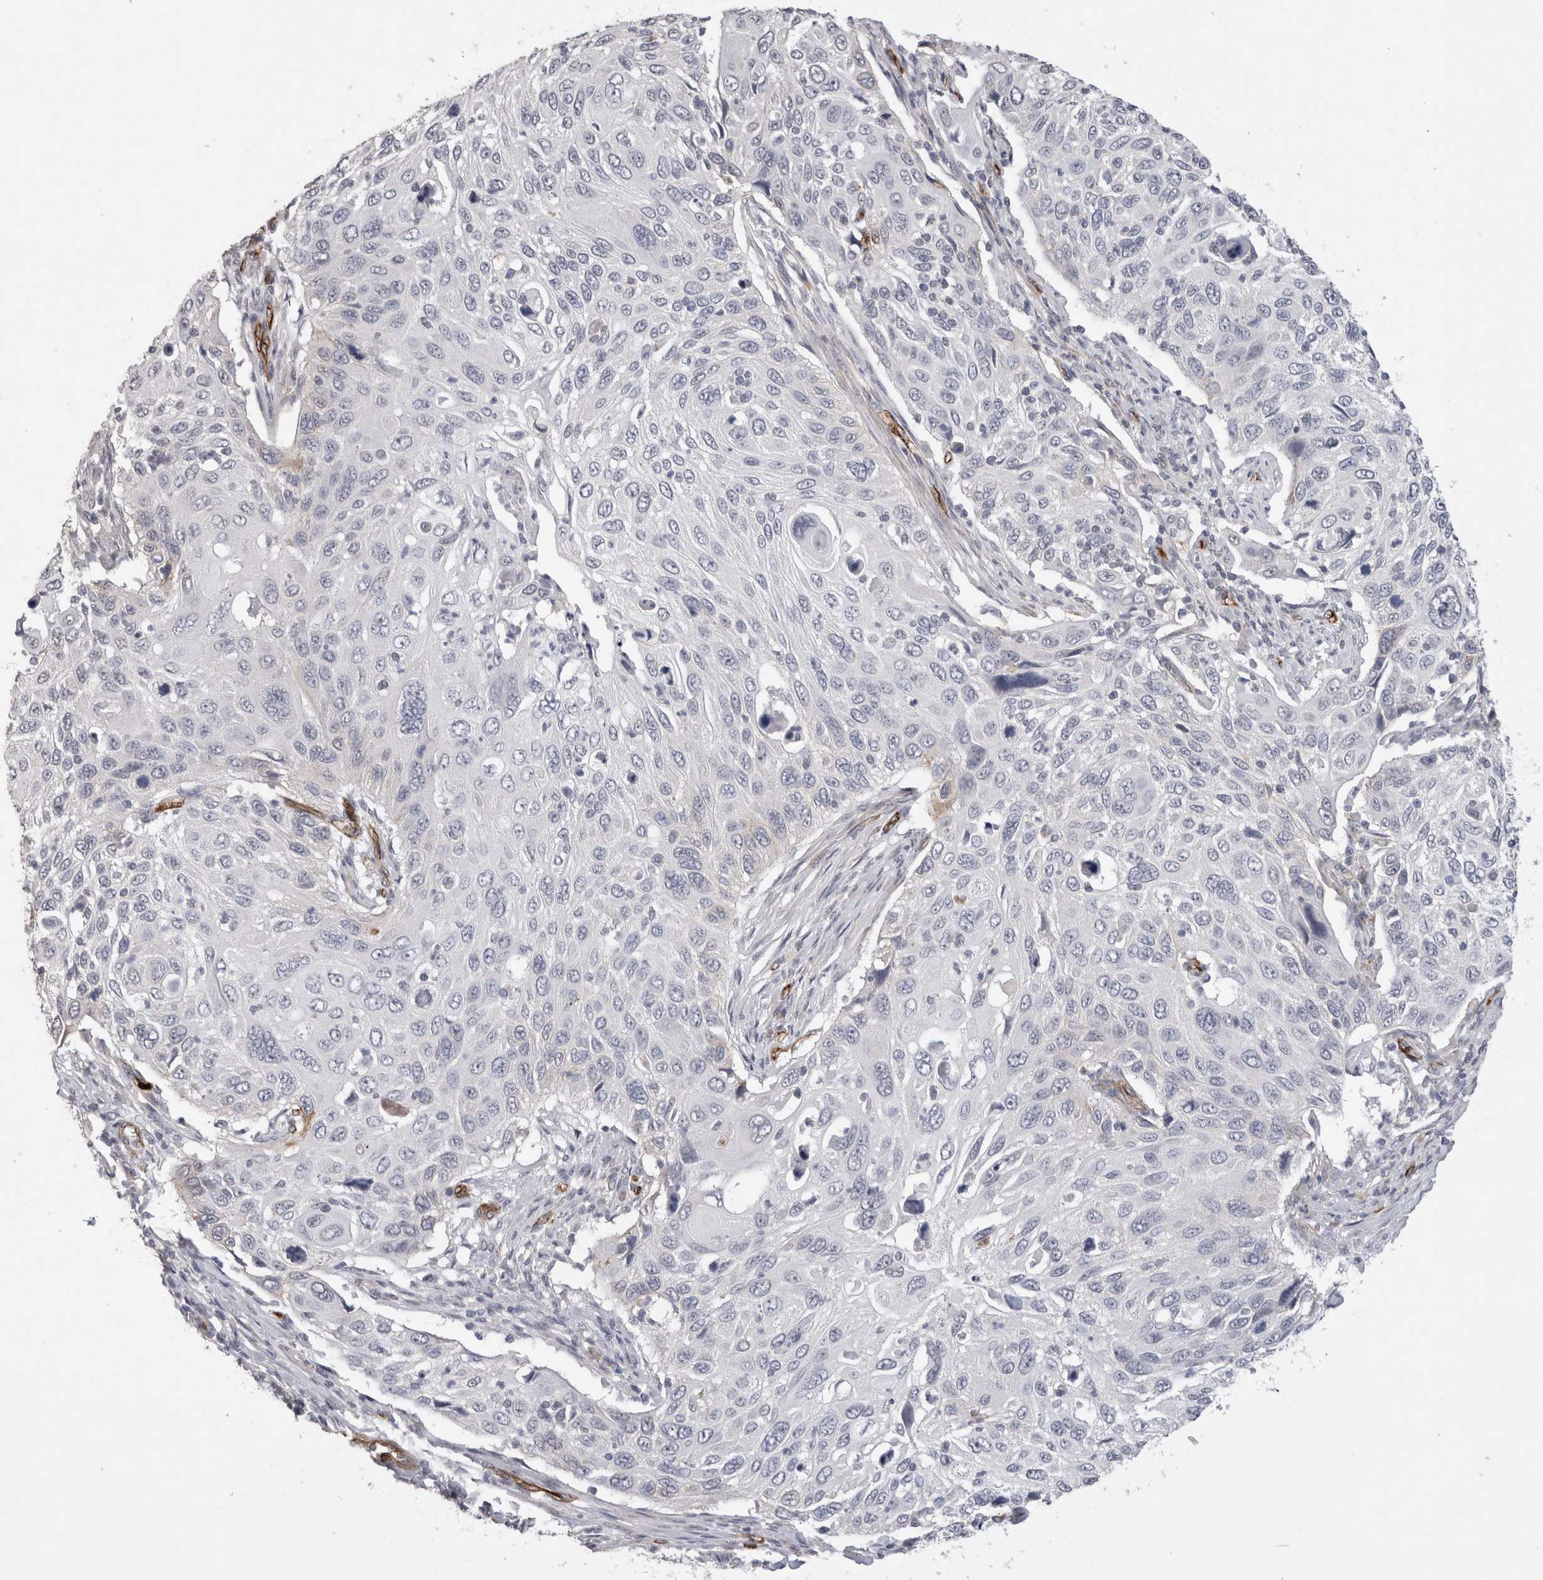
{"staining": {"intensity": "negative", "quantity": "none", "location": "none"}, "tissue": "cervical cancer", "cell_type": "Tumor cells", "image_type": "cancer", "snomed": [{"axis": "morphology", "description": "Squamous cell carcinoma, NOS"}, {"axis": "topography", "description": "Cervix"}], "caption": "High power microscopy photomicrograph of an immunohistochemistry image of cervical cancer (squamous cell carcinoma), revealing no significant positivity in tumor cells. (DAB (3,3'-diaminobenzidine) immunohistochemistry (IHC) visualized using brightfield microscopy, high magnification).", "gene": "CDH13", "patient": {"sex": "female", "age": 70}}